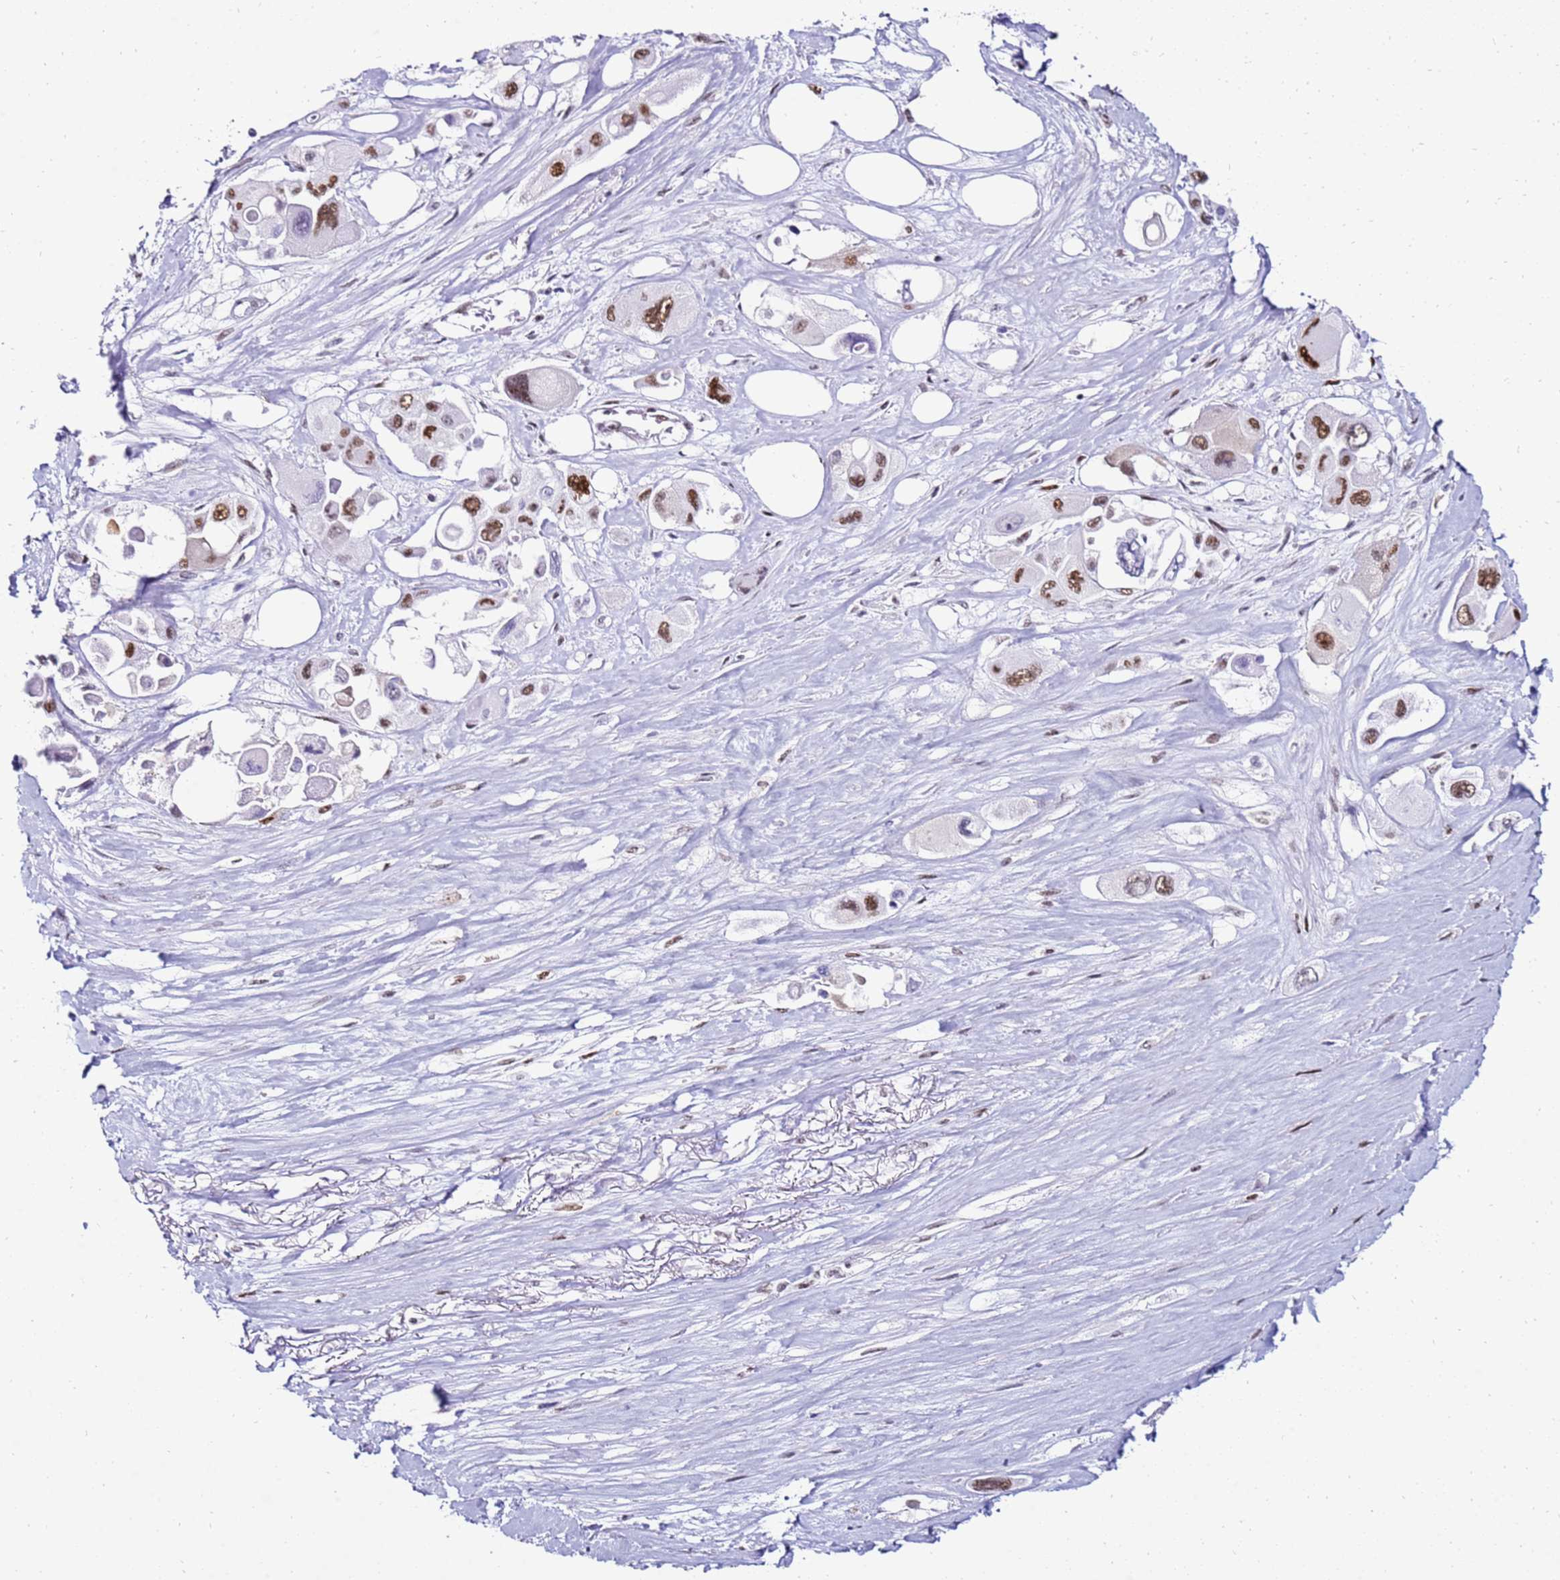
{"staining": {"intensity": "strong", "quantity": "<25%", "location": "nuclear"}, "tissue": "pancreatic cancer", "cell_type": "Tumor cells", "image_type": "cancer", "snomed": [{"axis": "morphology", "description": "Adenocarcinoma, NOS"}, {"axis": "topography", "description": "Pancreas"}], "caption": "Immunohistochemistry (DAB) staining of human pancreatic adenocarcinoma demonstrates strong nuclear protein staining in about <25% of tumor cells. The protein is shown in brown color, while the nuclei are stained blue.", "gene": "KPNA4", "patient": {"sex": "male", "age": 92}}